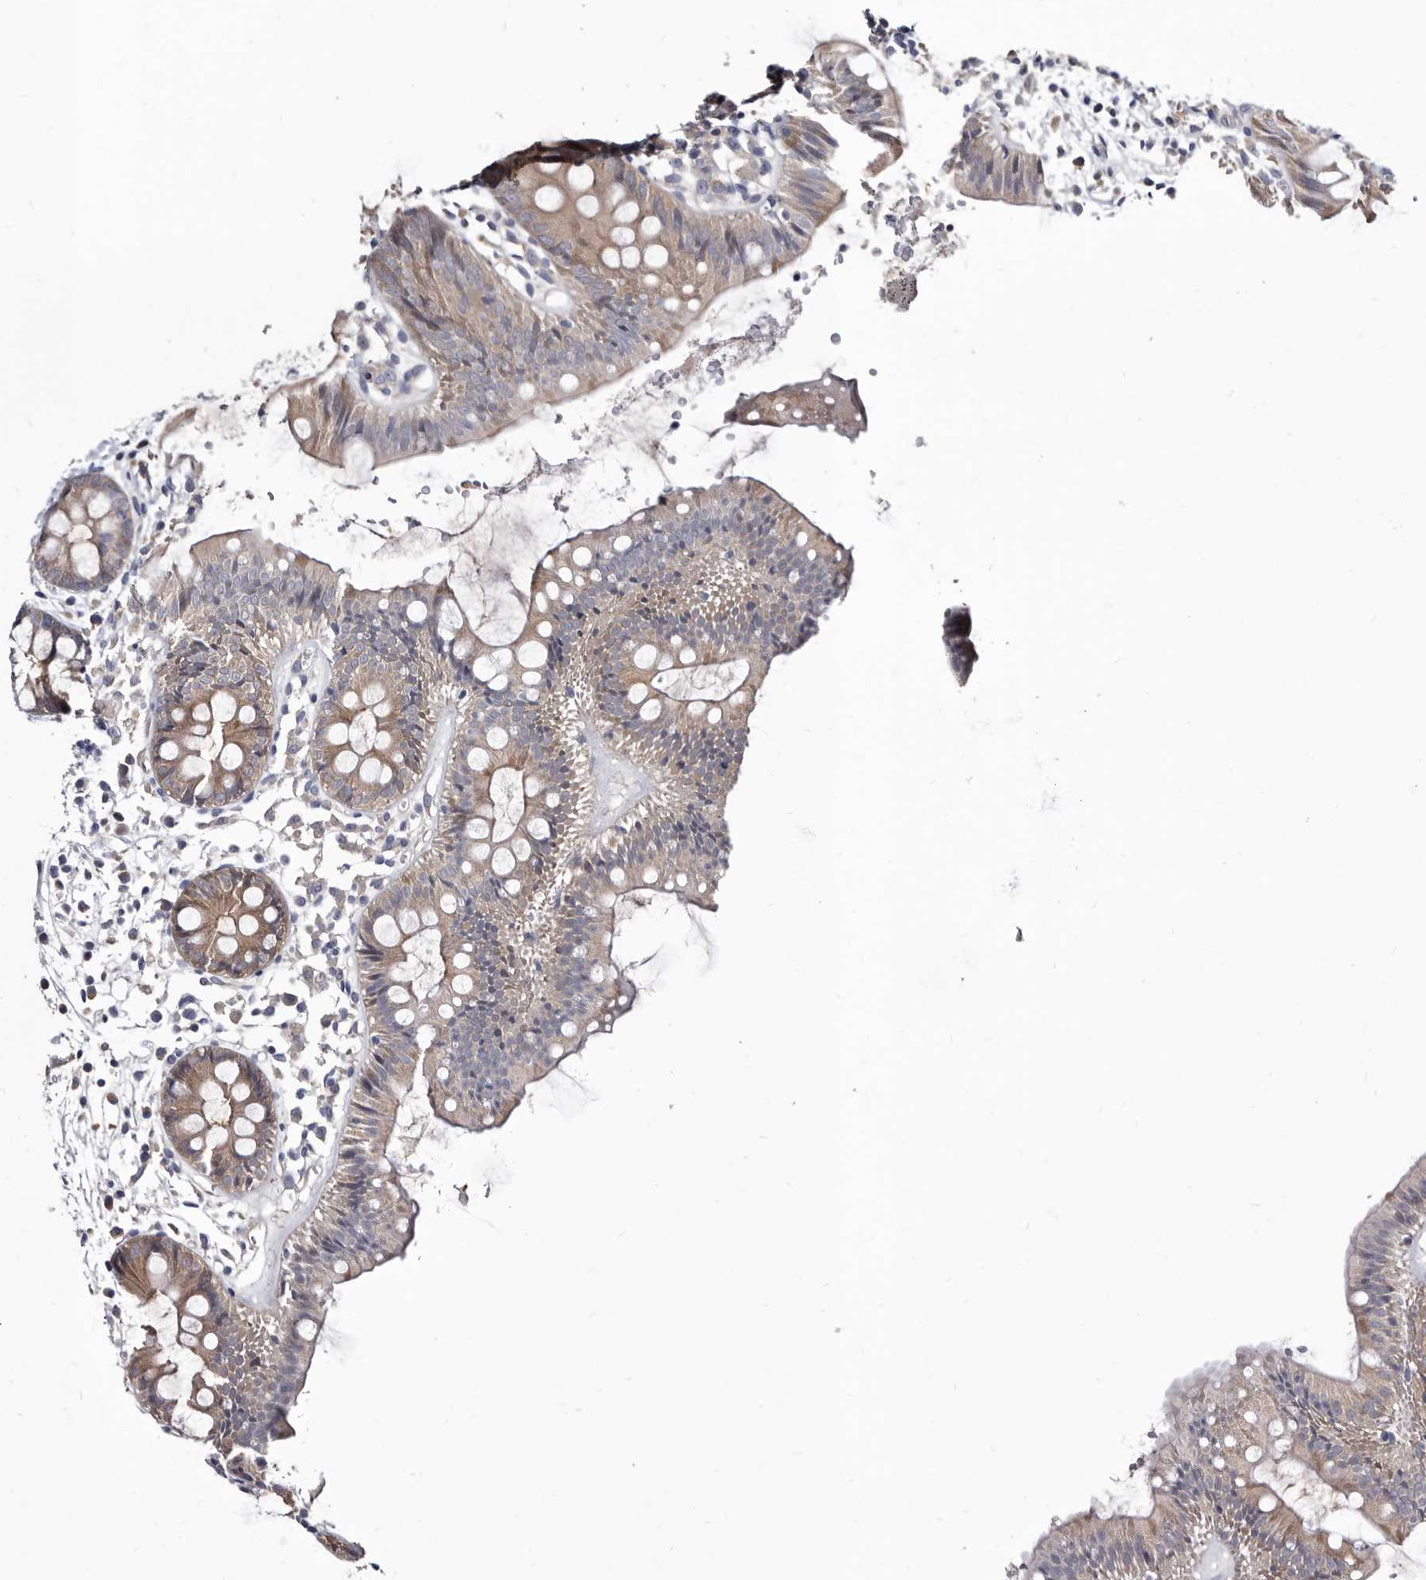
{"staining": {"intensity": "weak", "quantity": ">75%", "location": "cytoplasmic/membranous"}, "tissue": "colon", "cell_type": "Endothelial cells", "image_type": "normal", "snomed": [{"axis": "morphology", "description": "Normal tissue, NOS"}, {"axis": "topography", "description": "Colon"}], "caption": "Protein analysis of unremarkable colon exhibits weak cytoplasmic/membranous staining in approximately >75% of endothelial cells. (Stains: DAB (3,3'-diaminobenzidine) in brown, nuclei in blue, Microscopy: brightfield microscopy at high magnification).", "gene": "ABCF2", "patient": {"sex": "male", "age": 56}}